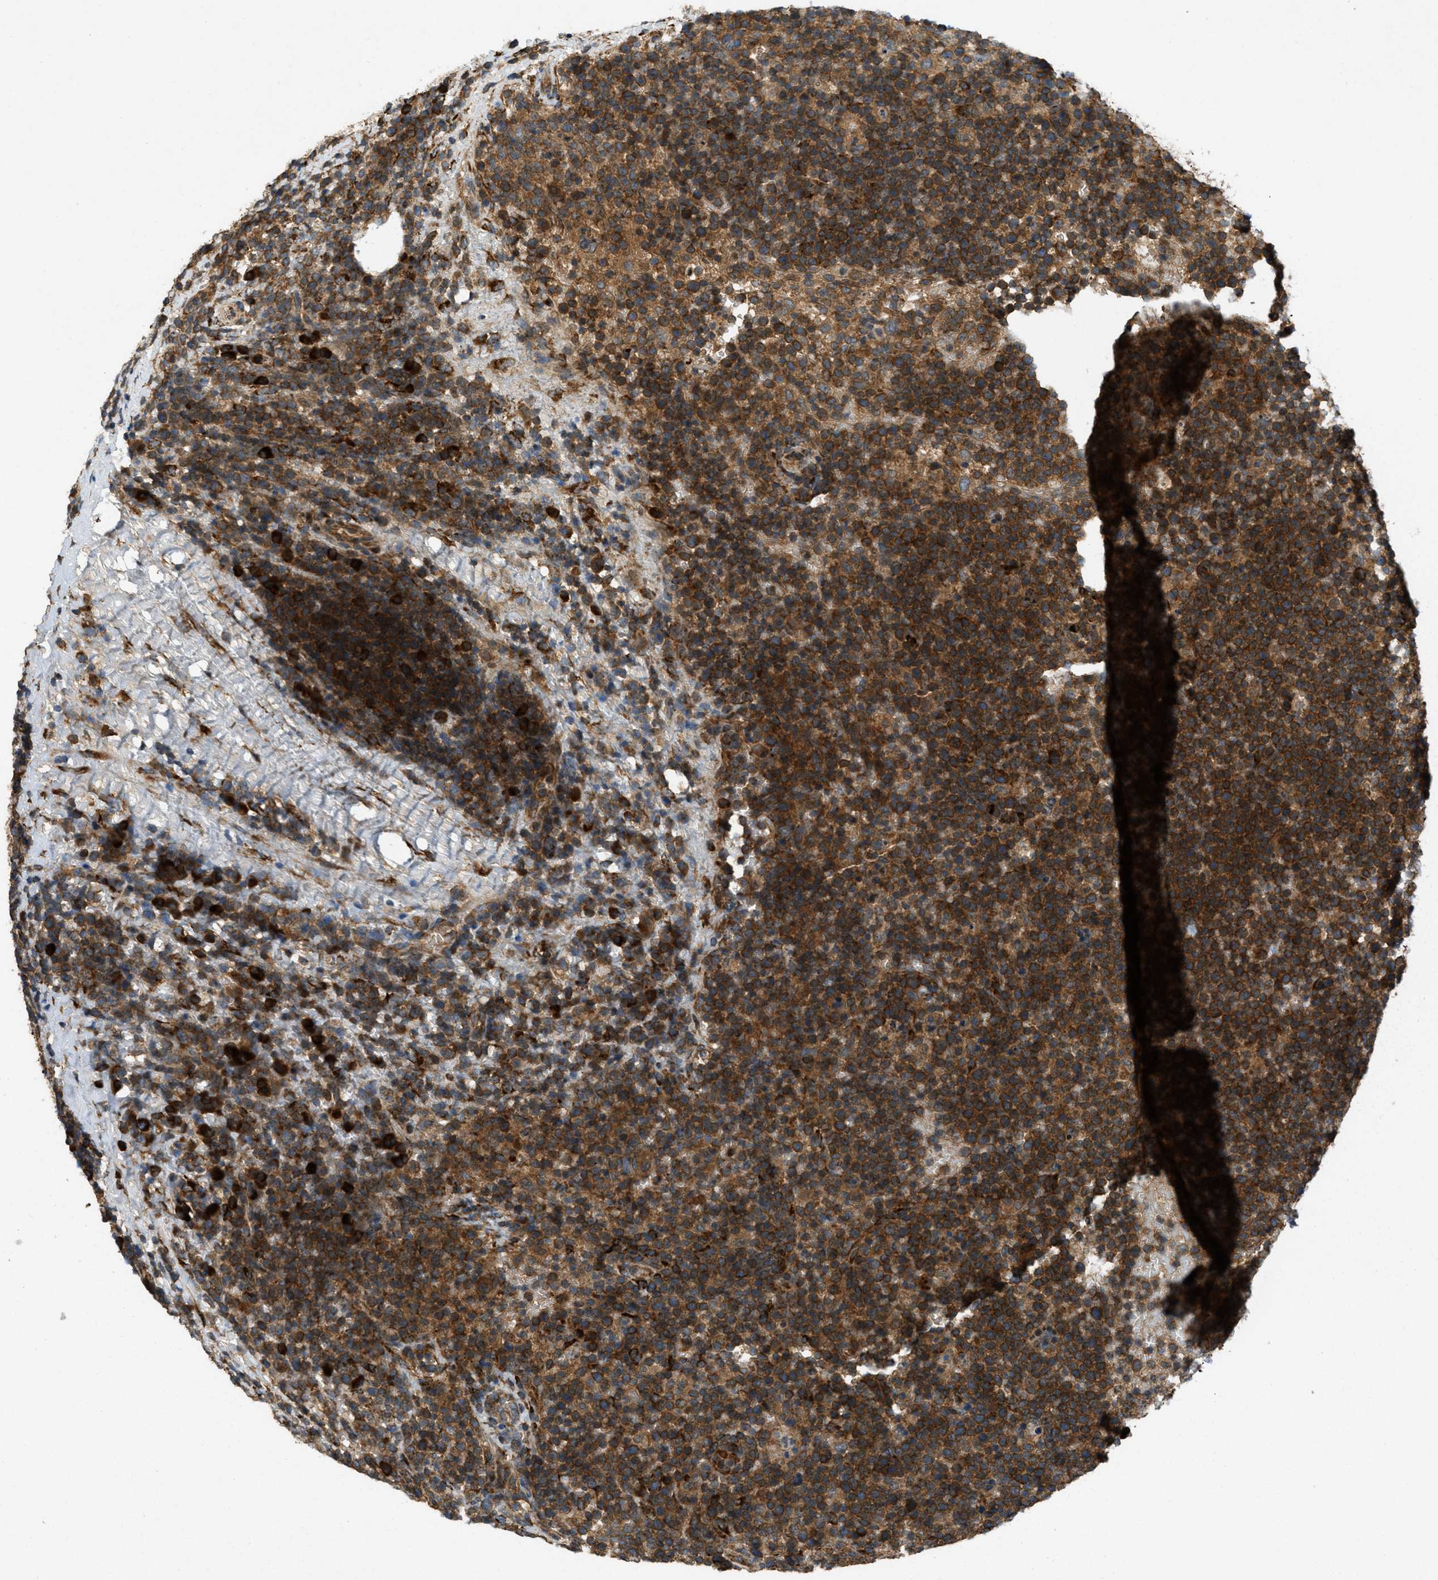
{"staining": {"intensity": "strong", "quantity": ">75%", "location": "cytoplasmic/membranous"}, "tissue": "lymphoma", "cell_type": "Tumor cells", "image_type": "cancer", "snomed": [{"axis": "morphology", "description": "Malignant lymphoma, non-Hodgkin's type, High grade"}, {"axis": "topography", "description": "Lymph node"}], "caption": "The image displays immunohistochemical staining of lymphoma. There is strong cytoplasmic/membranous positivity is identified in about >75% of tumor cells.", "gene": "PCDH18", "patient": {"sex": "male", "age": 61}}